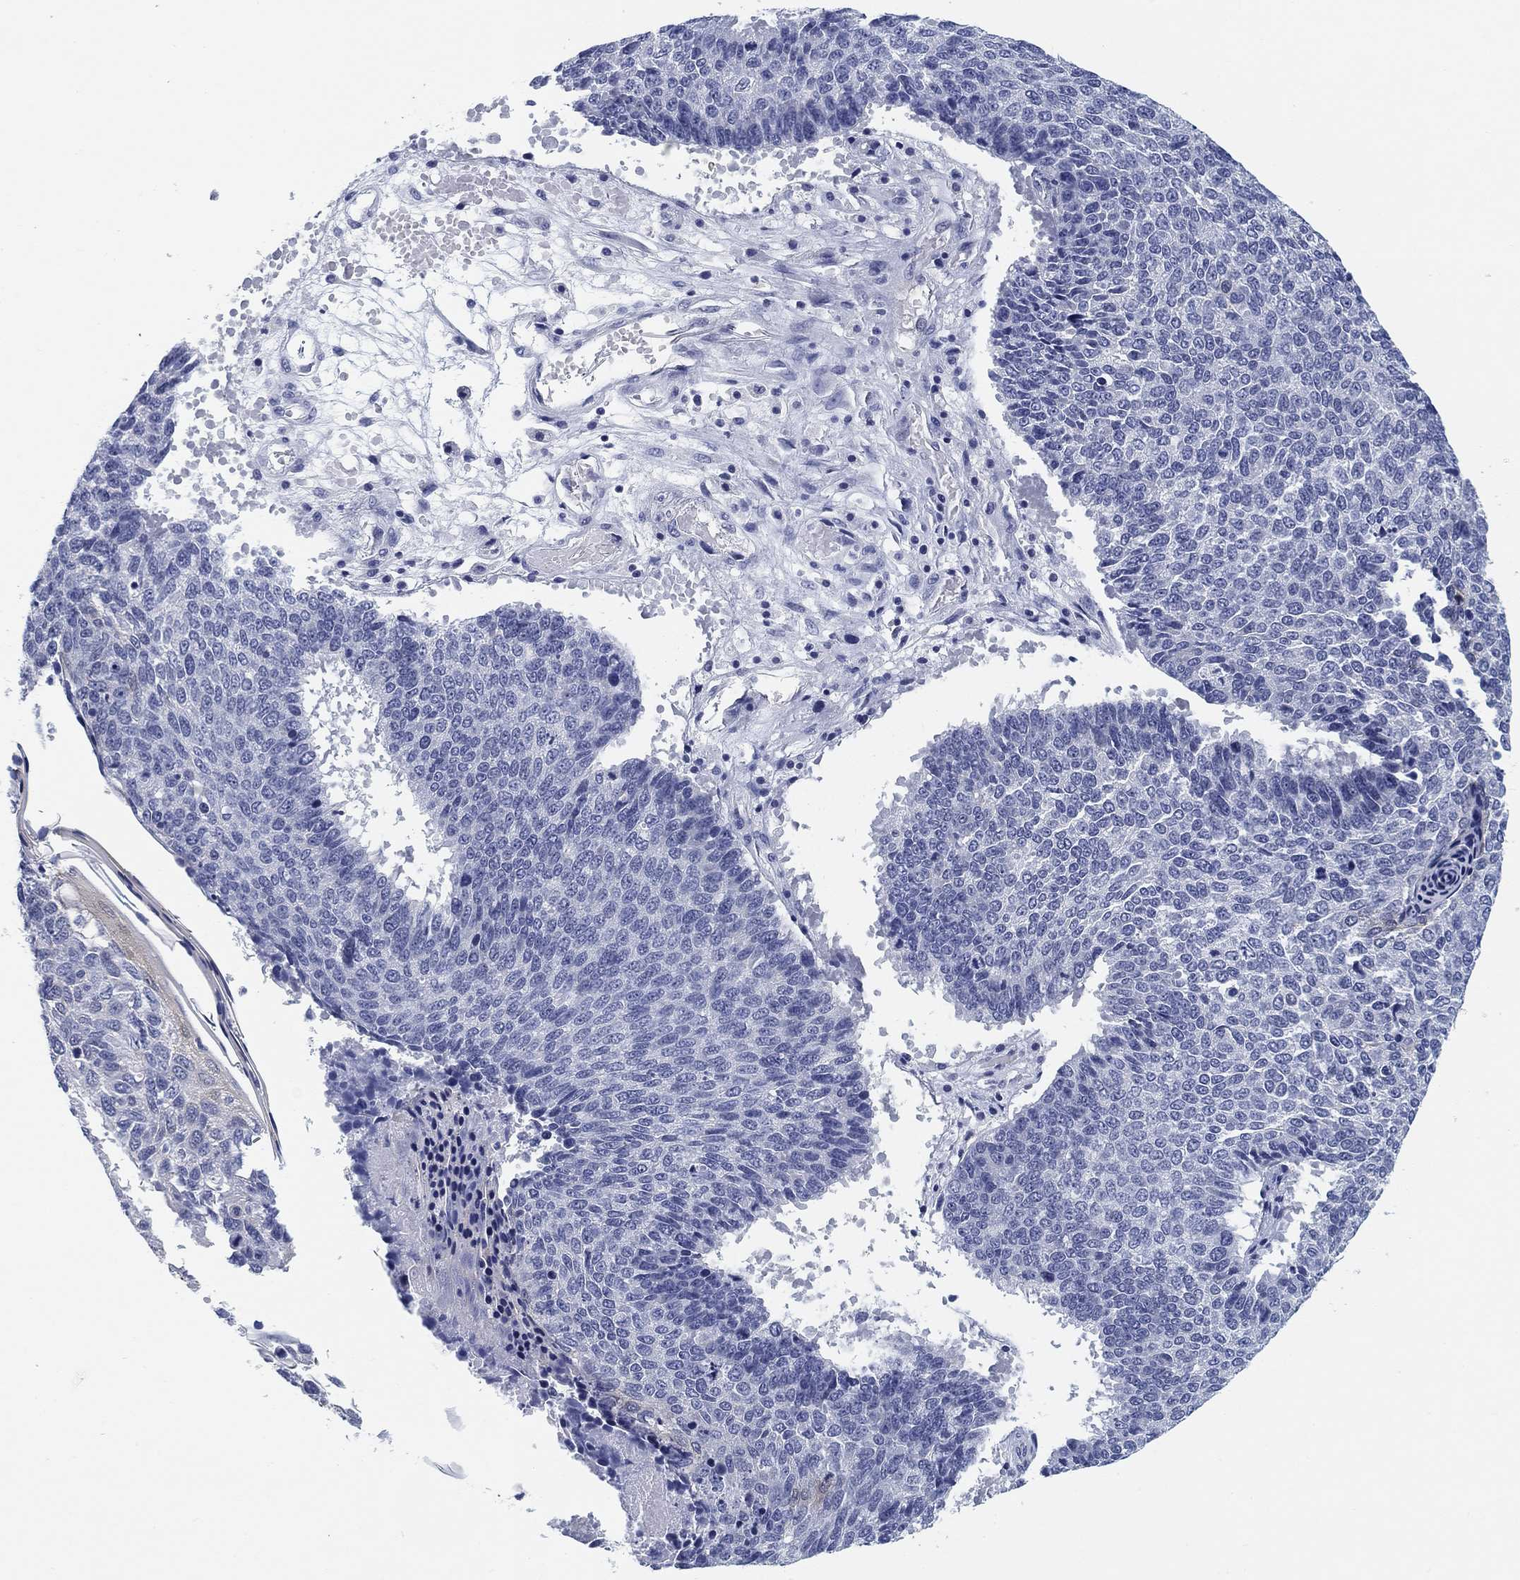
{"staining": {"intensity": "negative", "quantity": "none", "location": "none"}, "tissue": "lung cancer", "cell_type": "Tumor cells", "image_type": "cancer", "snomed": [{"axis": "morphology", "description": "Squamous cell carcinoma, NOS"}, {"axis": "topography", "description": "Lung"}], "caption": "Lung squamous cell carcinoma was stained to show a protein in brown. There is no significant positivity in tumor cells.", "gene": "CLUL1", "patient": {"sex": "male", "age": 73}}